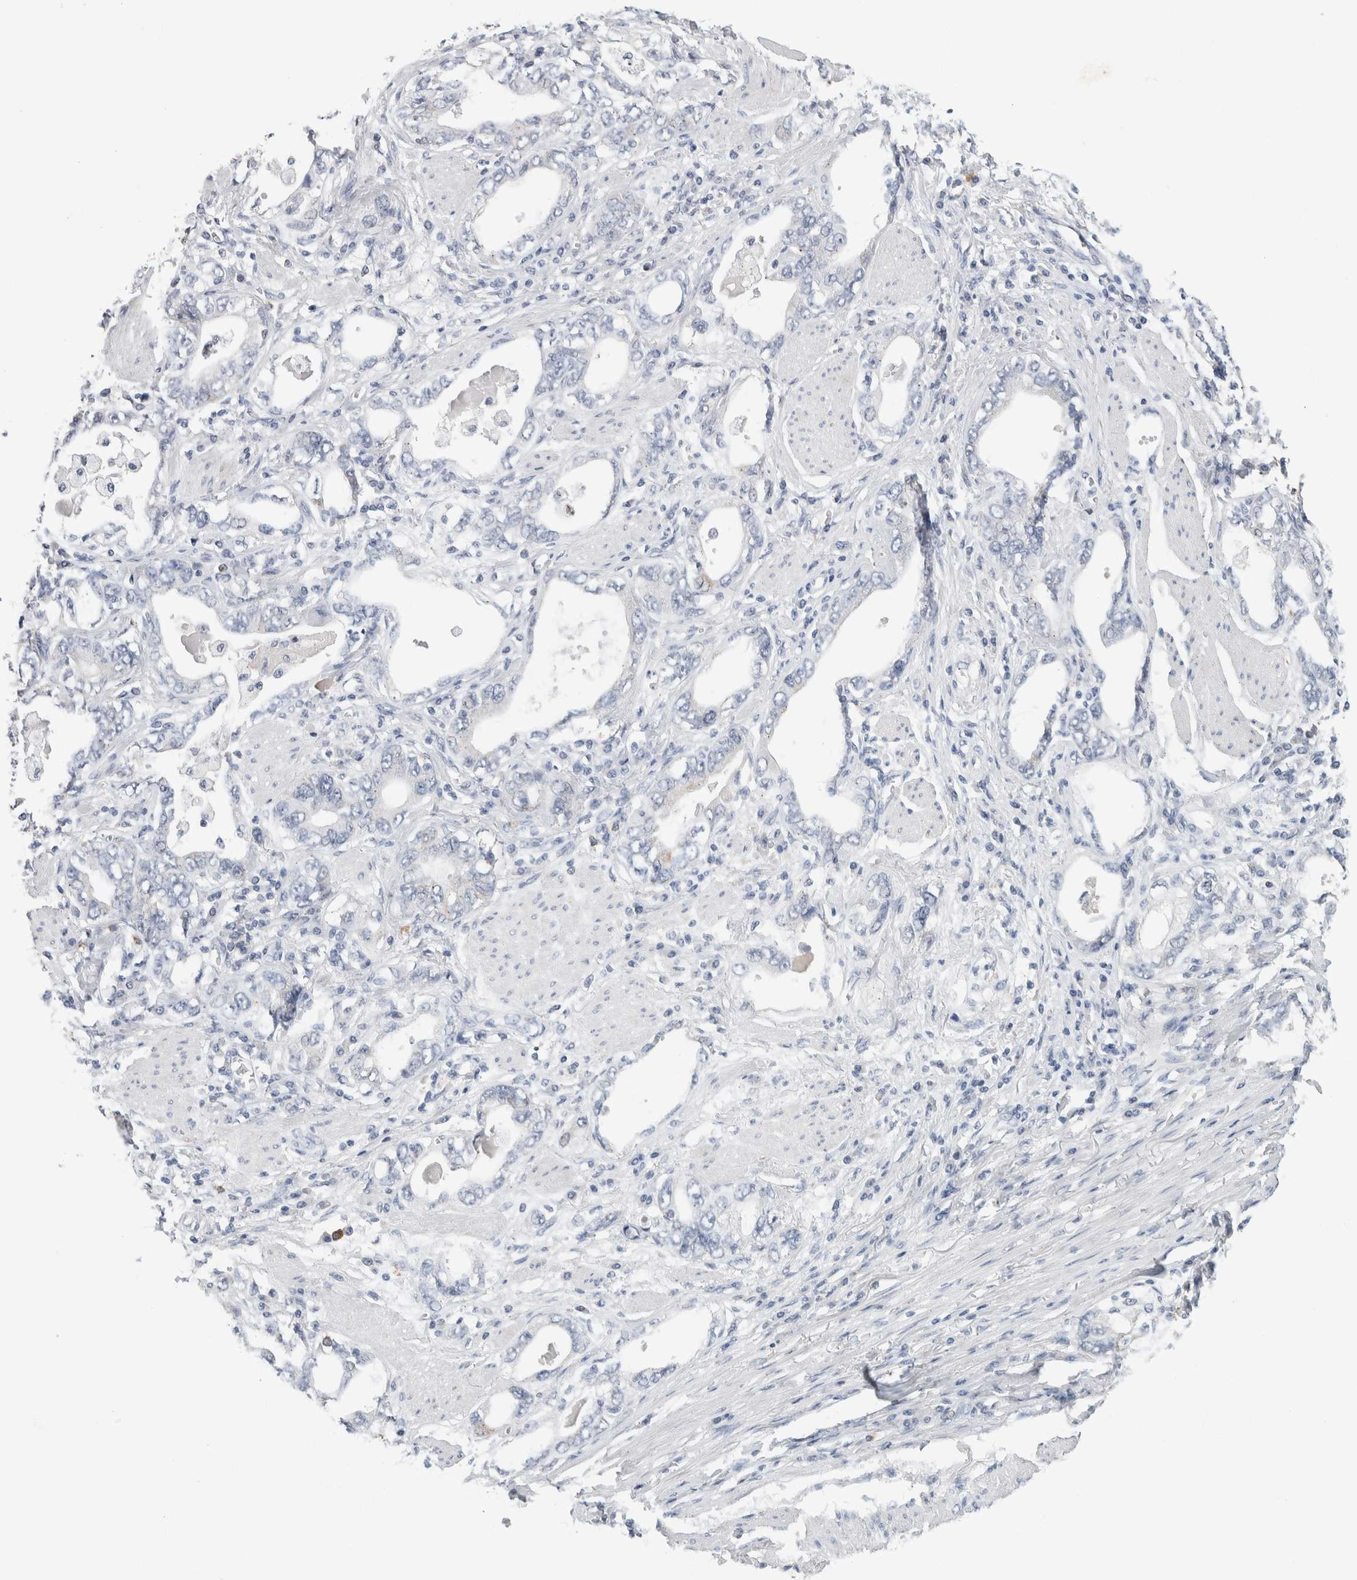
{"staining": {"intensity": "negative", "quantity": "none", "location": "none"}, "tissue": "stomach cancer", "cell_type": "Tumor cells", "image_type": "cancer", "snomed": [{"axis": "morphology", "description": "Adenocarcinoma, NOS"}, {"axis": "topography", "description": "Stomach, lower"}], "caption": "Immunohistochemical staining of human adenocarcinoma (stomach) displays no significant expression in tumor cells.", "gene": "SCN2A", "patient": {"sex": "female", "age": 93}}